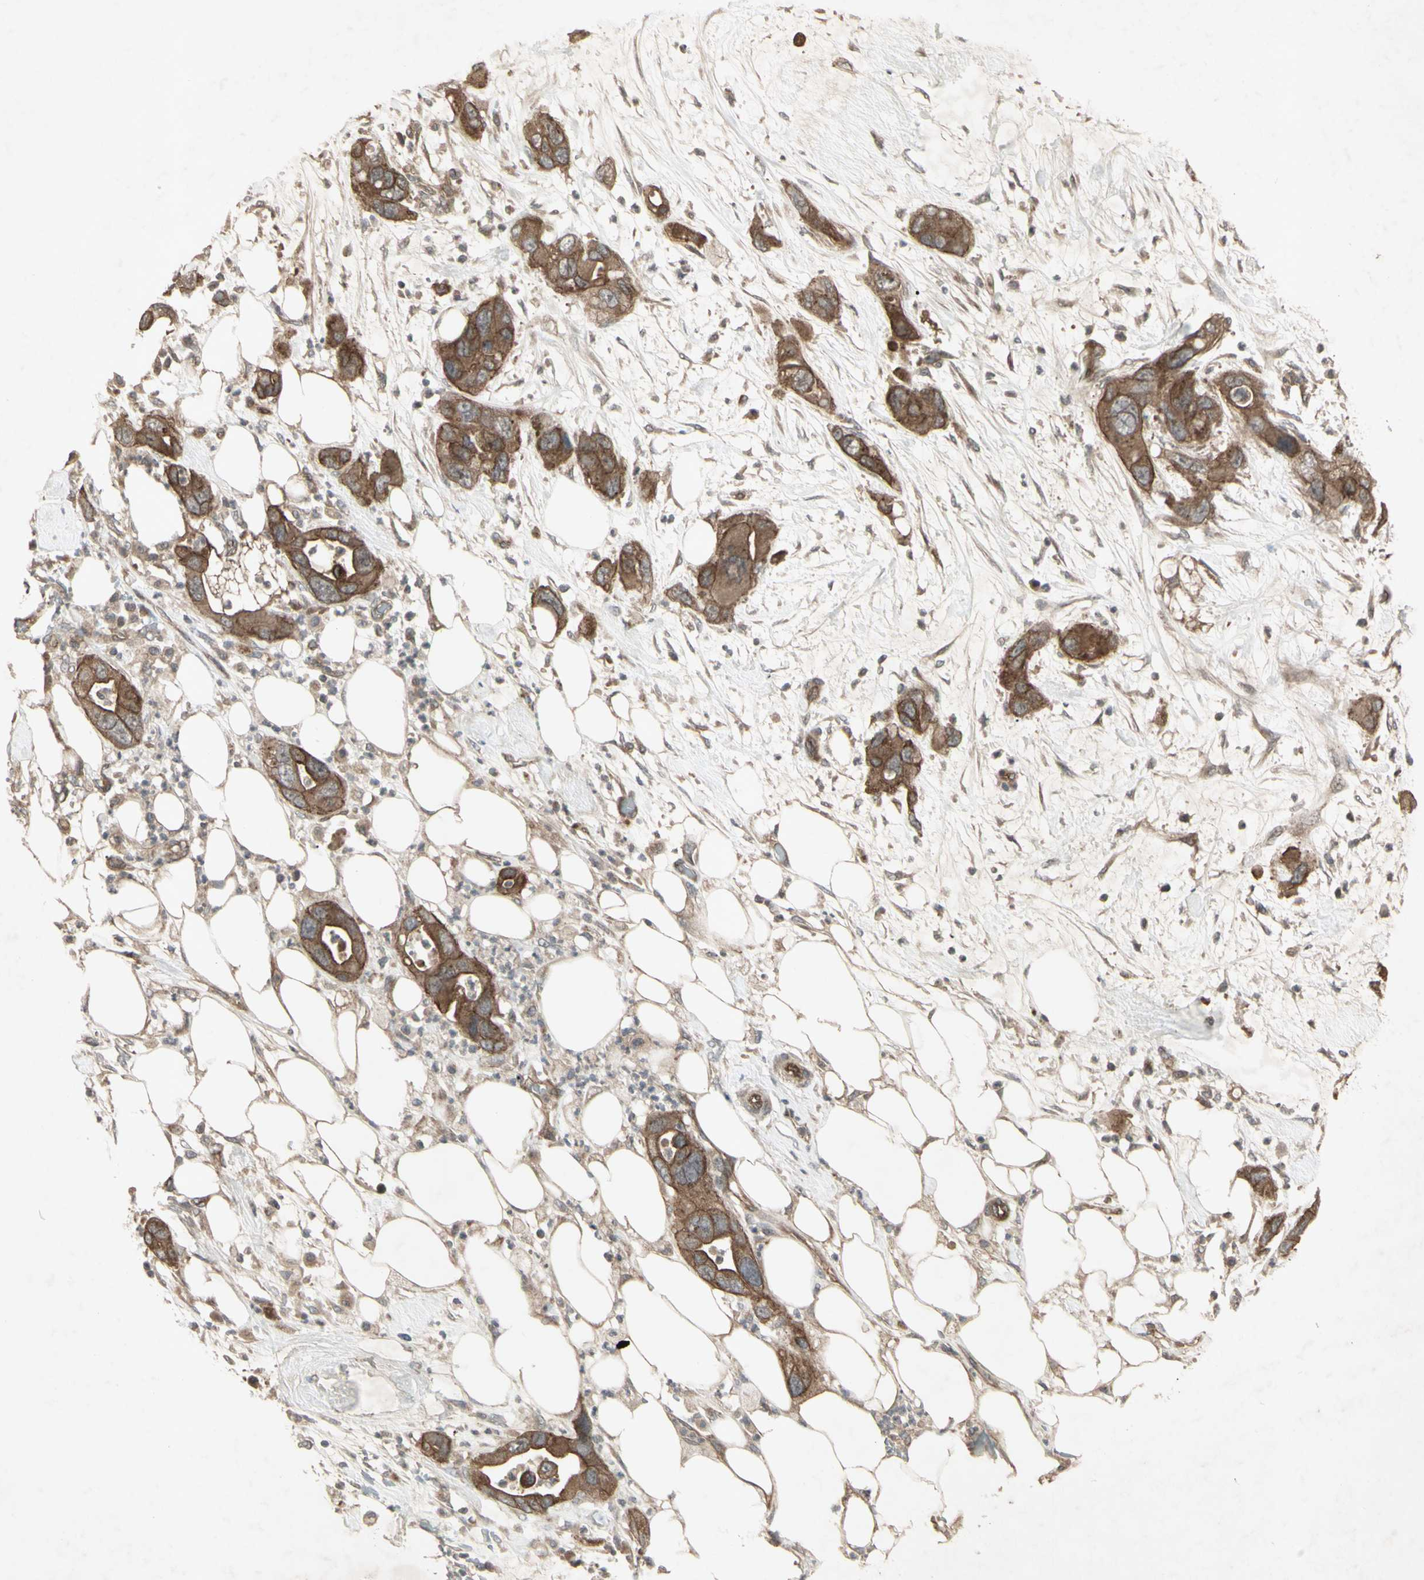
{"staining": {"intensity": "moderate", "quantity": ">75%", "location": "cytoplasmic/membranous"}, "tissue": "pancreatic cancer", "cell_type": "Tumor cells", "image_type": "cancer", "snomed": [{"axis": "morphology", "description": "Adenocarcinoma, NOS"}, {"axis": "topography", "description": "Pancreas"}], "caption": "Brown immunohistochemical staining in pancreatic cancer reveals moderate cytoplasmic/membranous positivity in about >75% of tumor cells. Immunohistochemistry (ihc) stains the protein in brown and the nuclei are stained blue.", "gene": "JAG1", "patient": {"sex": "female", "age": 71}}